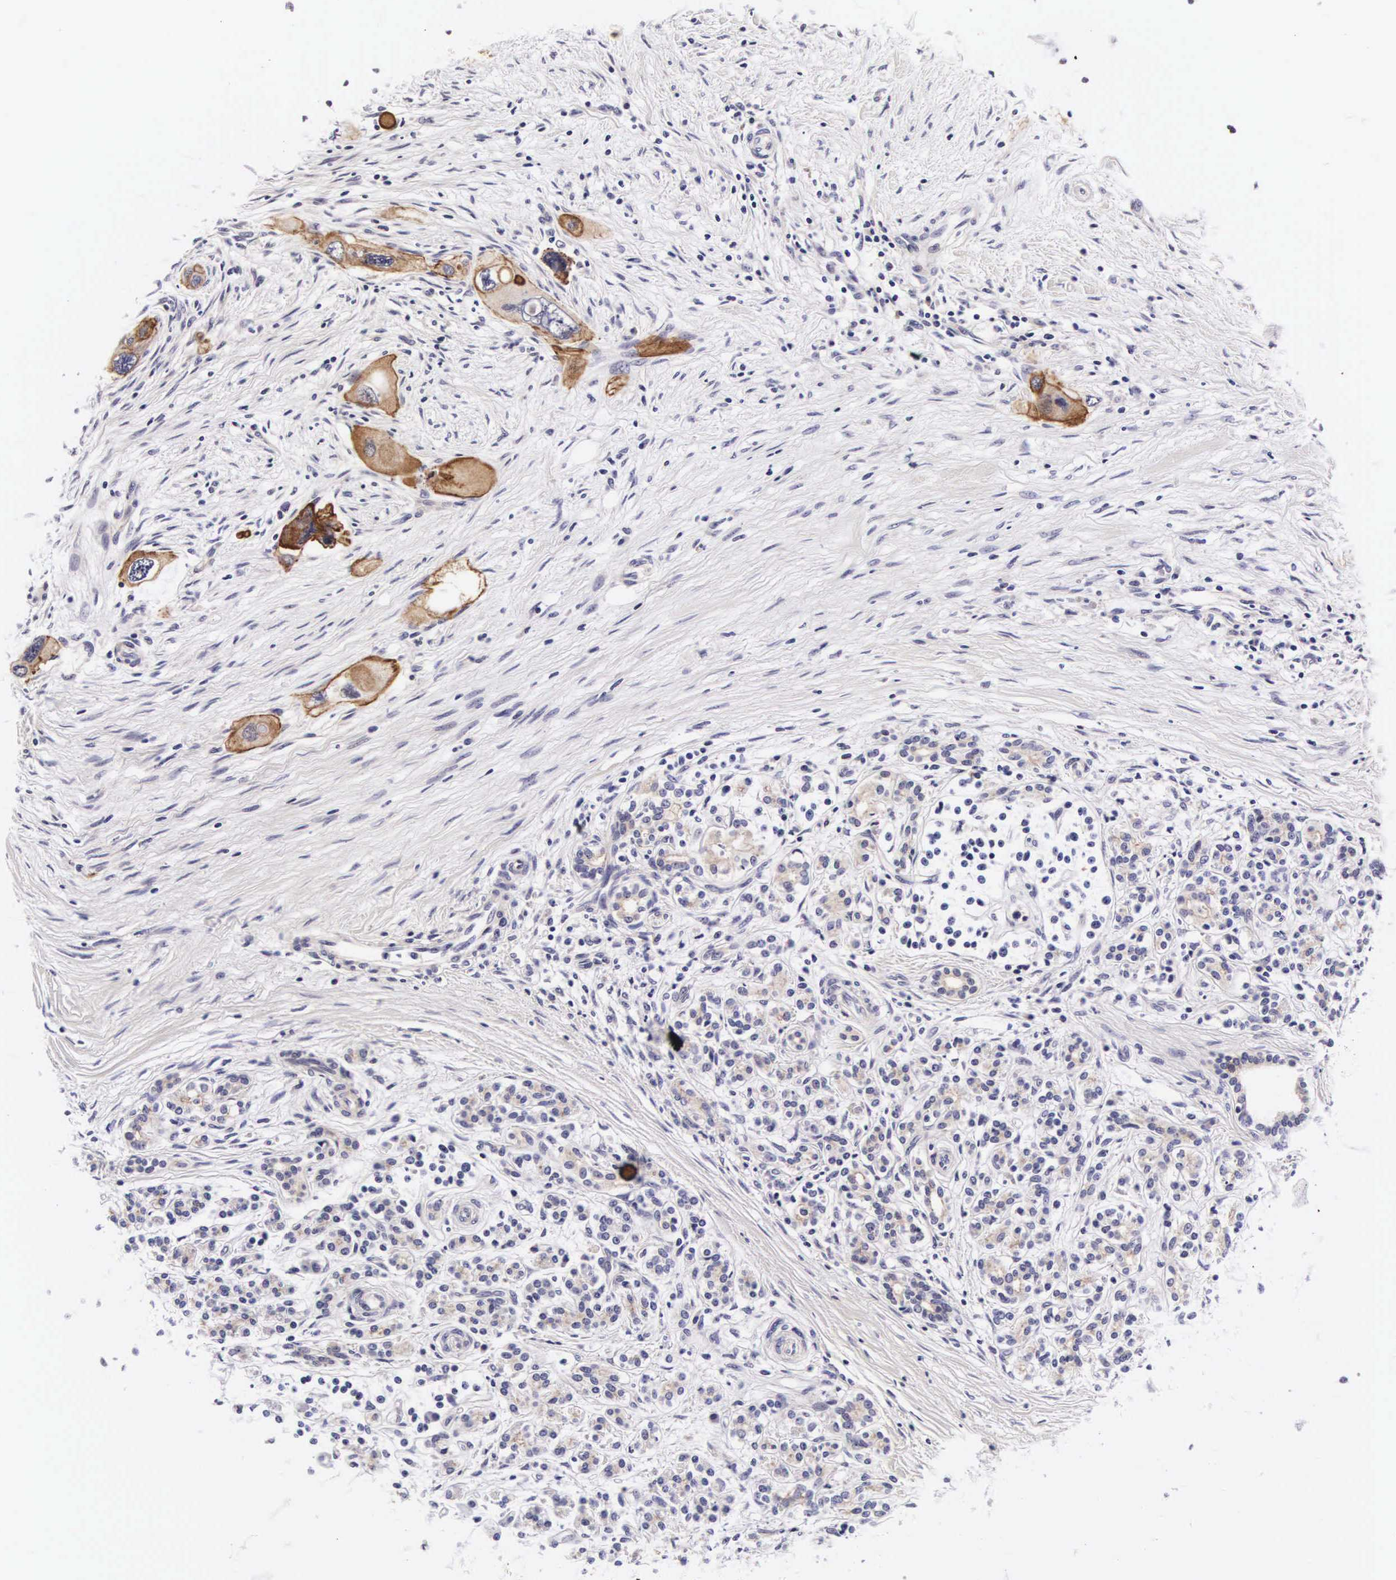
{"staining": {"intensity": "weak", "quantity": "25%-75%", "location": "cytoplasmic/membranous"}, "tissue": "pancreas", "cell_type": "Exocrine glandular cells", "image_type": "normal", "snomed": [{"axis": "morphology", "description": "Normal tissue, NOS"}, {"axis": "topography", "description": "Pancreas"}], "caption": "Weak cytoplasmic/membranous positivity for a protein is appreciated in about 25%-75% of exocrine glandular cells of benign pancreas using IHC.", "gene": "PHETA2", "patient": {"sex": "male", "age": 73}}